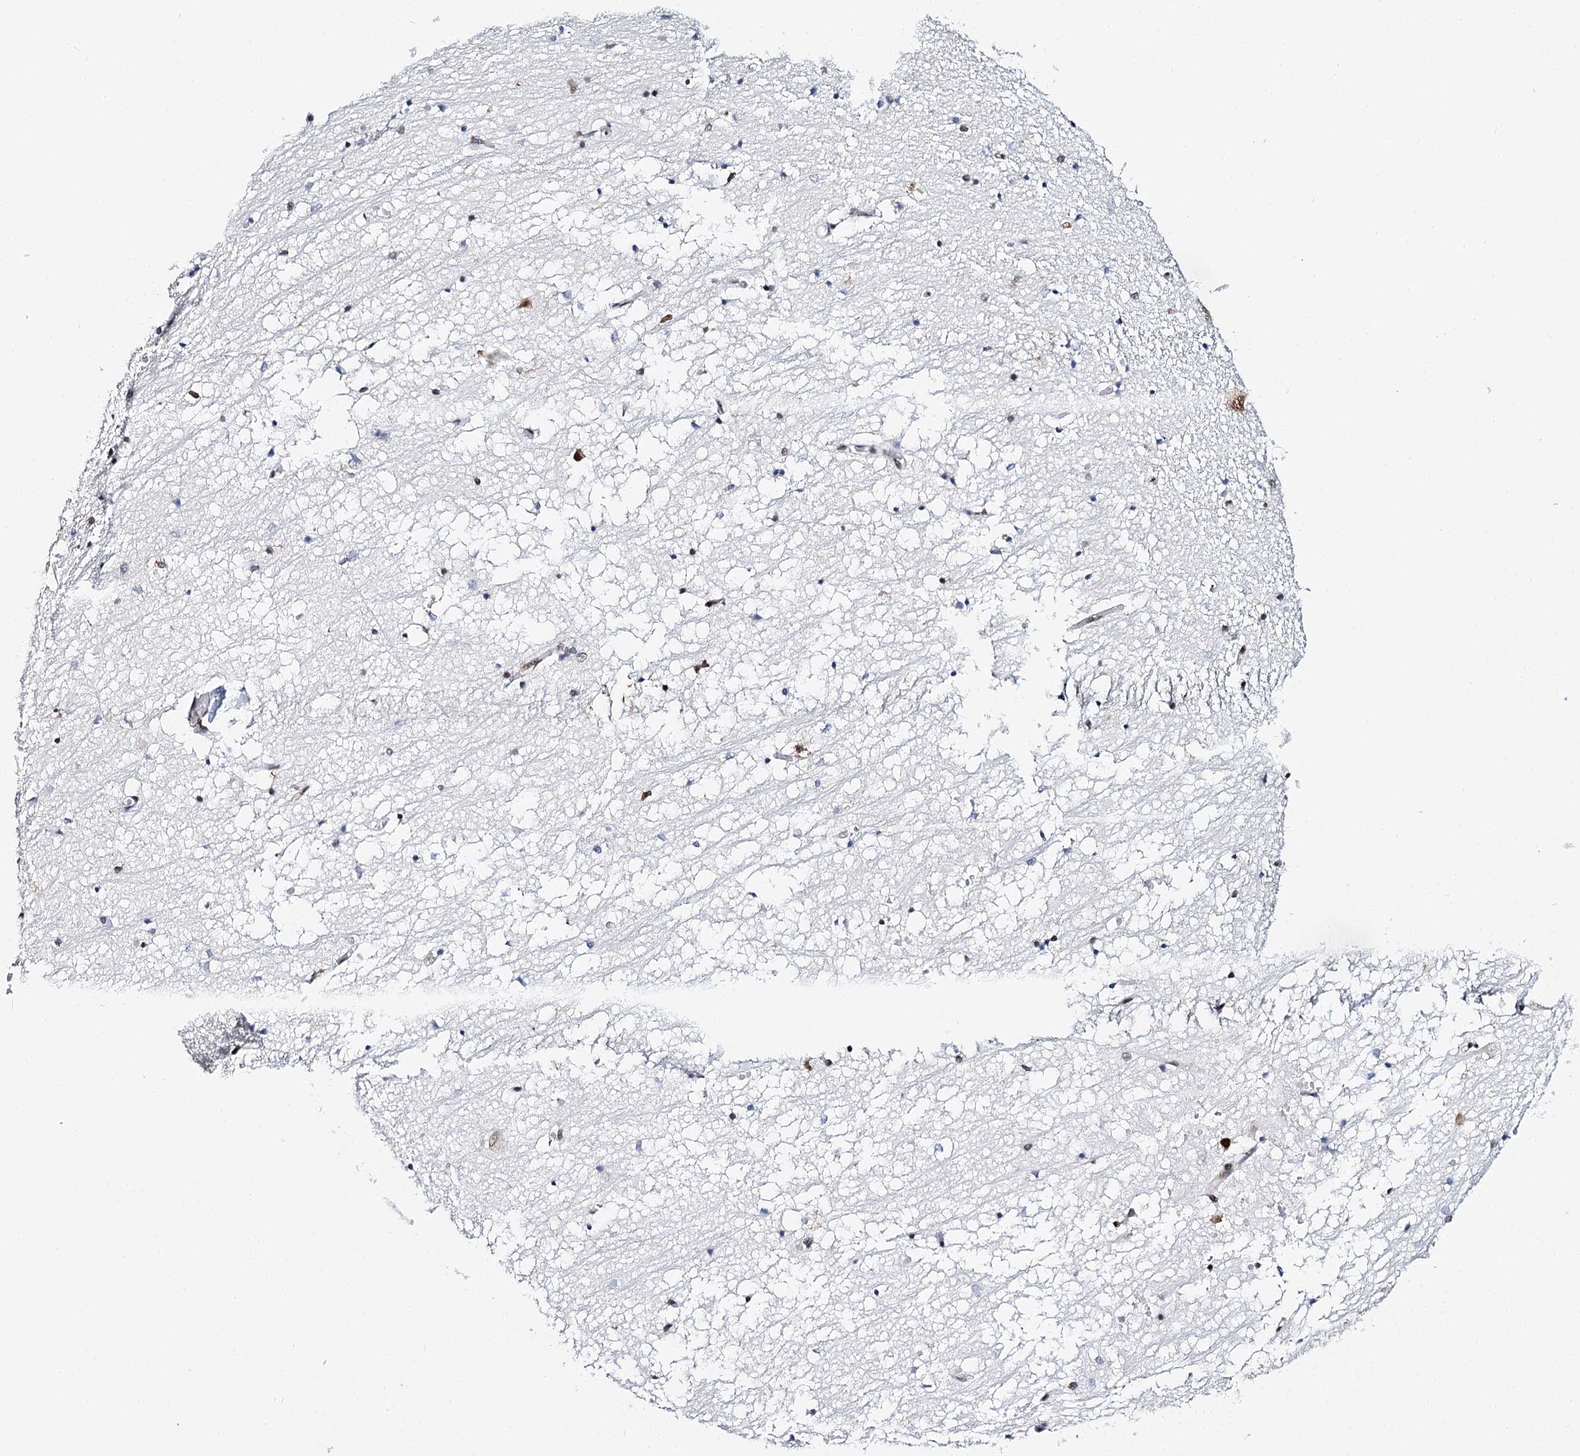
{"staining": {"intensity": "moderate", "quantity": "25%-75%", "location": "nuclear"}, "tissue": "hippocampus", "cell_type": "Glial cells", "image_type": "normal", "snomed": [{"axis": "morphology", "description": "Normal tissue, NOS"}, {"axis": "topography", "description": "Hippocampus"}], "caption": "This image reveals IHC staining of normal human hippocampus, with medium moderate nuclear staining in about 25%-75% of glial cells.", "gene": "BARD1", "patient": {"sex": "male", "age": 70}}